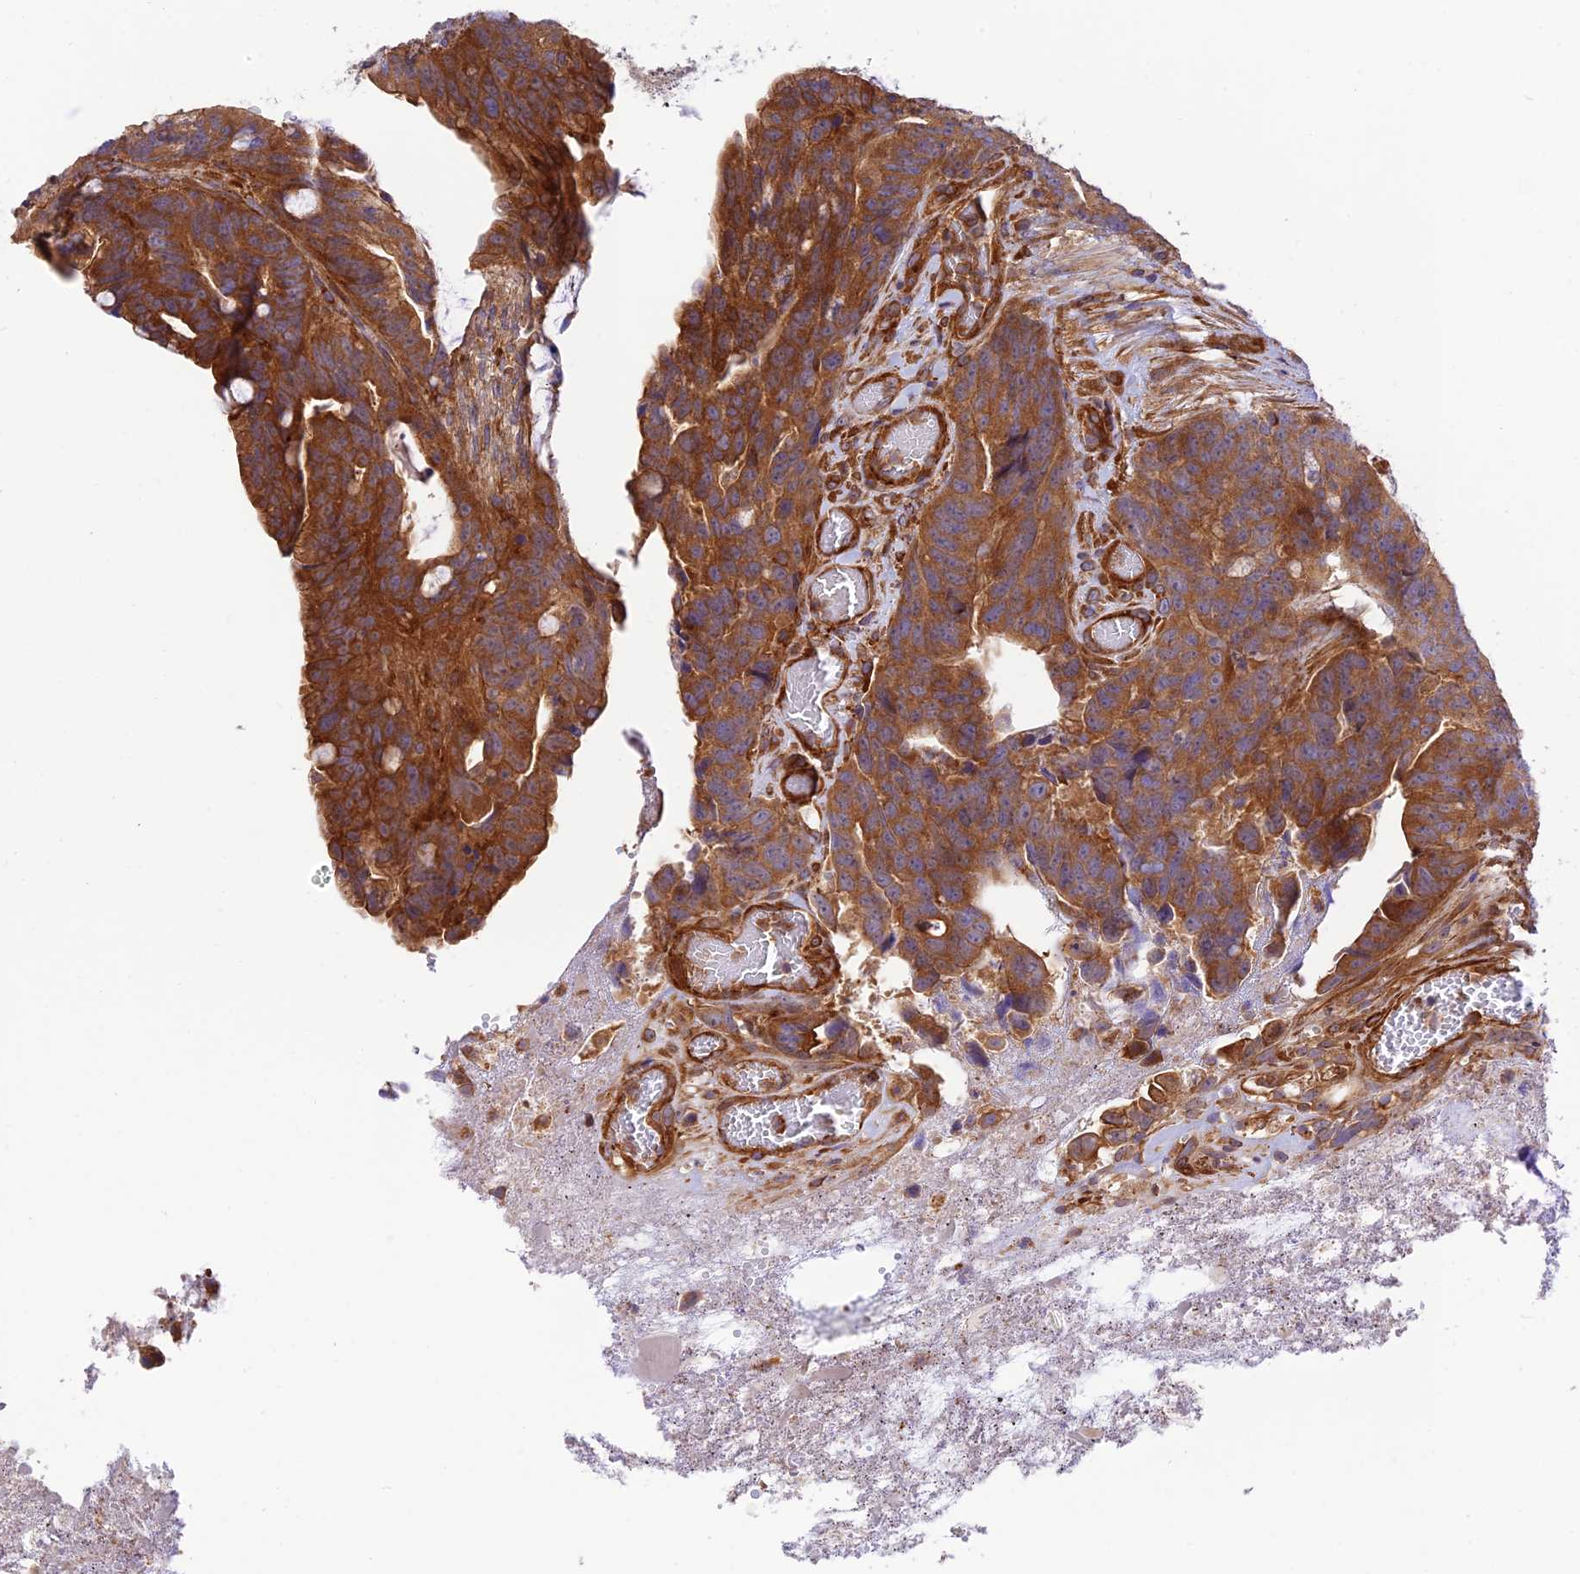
{"staining": {"intensity": "strong", "quantity": ">75%", "location": "cytoplasmic/membranous"}, "tissue": "colorectal cancer", "cell_type": "Tumor cells", "image_type": "cancer", "snomed": [{"axis": "morphology", "description": "Adenocarcinoma, NOS"}, {"axis": "topography", "description": "Colon"}], "caption": "Brown immunohistochemical staining in colorectal cancer (adenocarcinoma) reveals strong cytoplasmic/membranous staining in about >75% of tumor cells.", "gene": "EVI5L", "patient": {"sex": "female", "age": 82}}